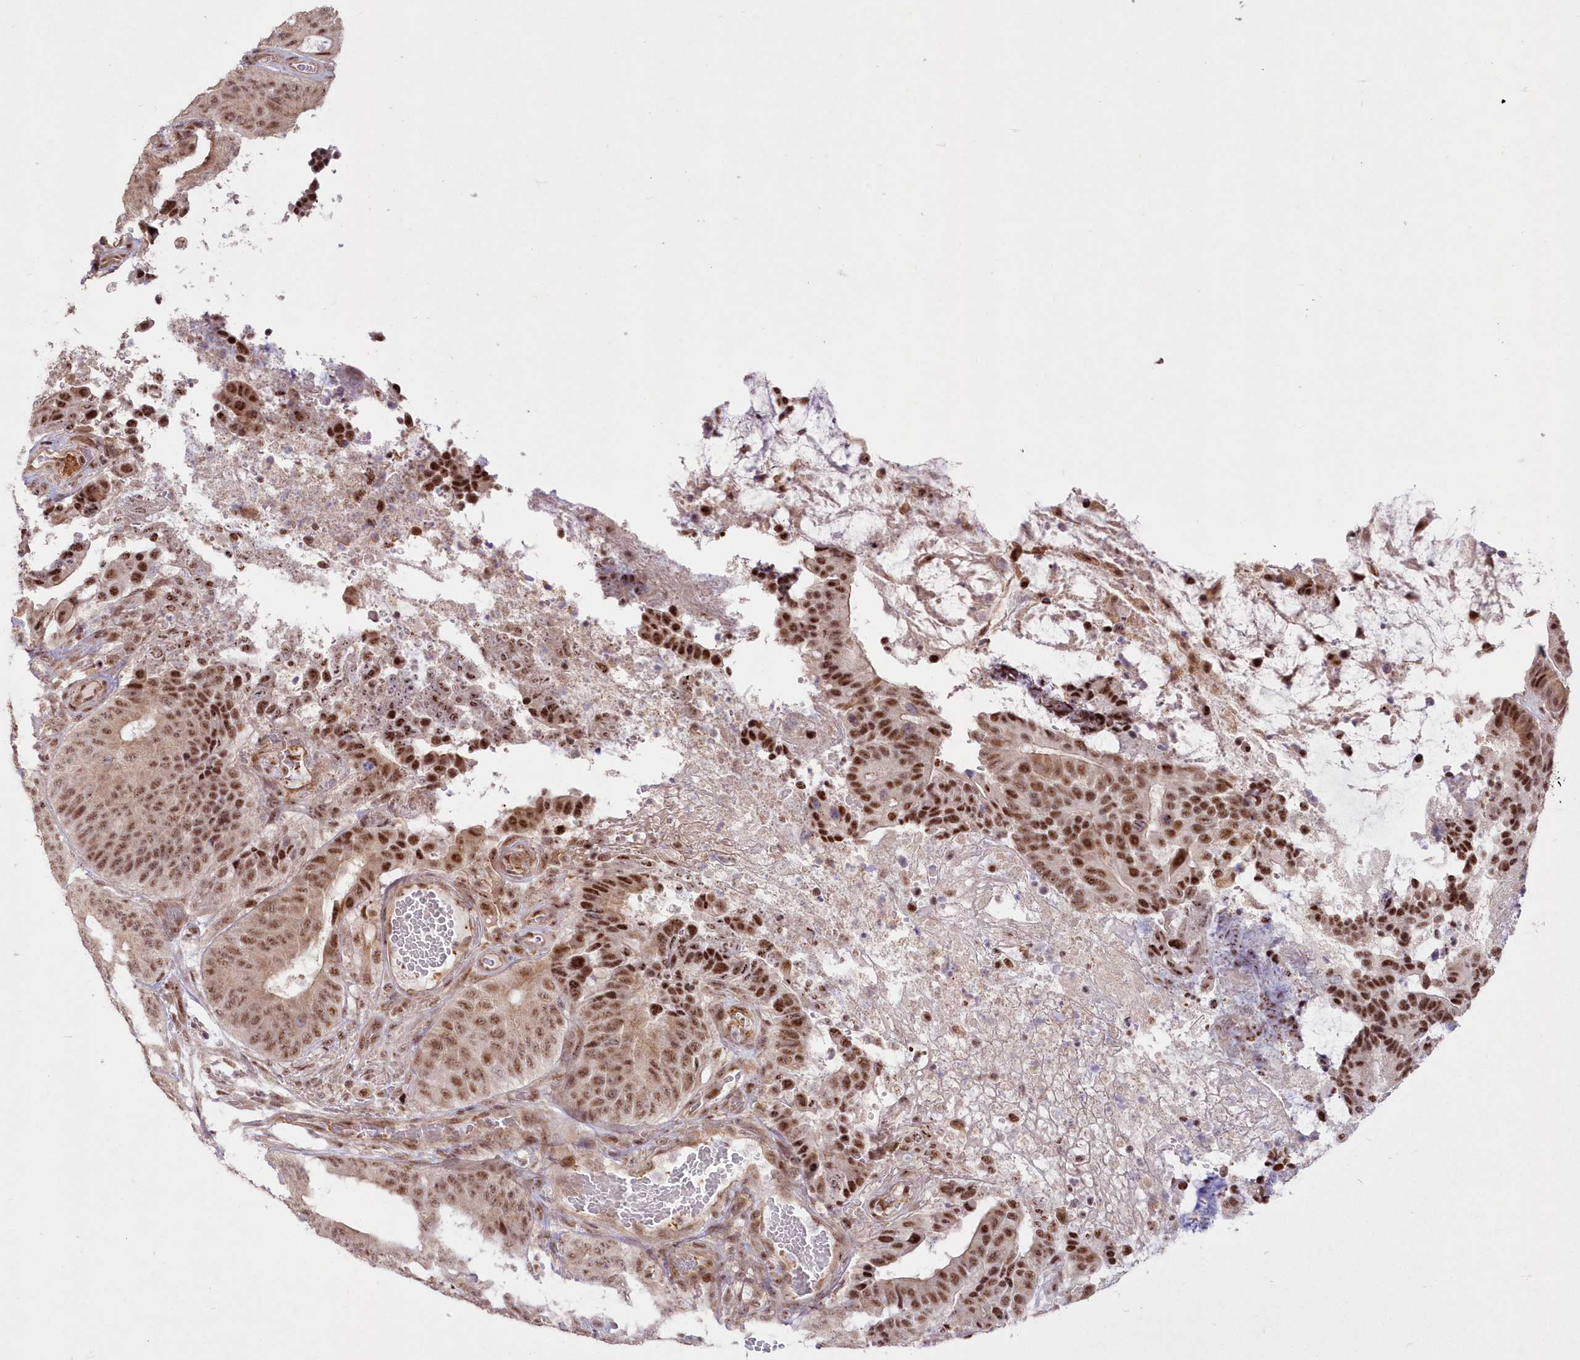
{"staining": {"intensity": "moderate", "quantity": ">75%", "location": "nuclear"}, "tissue": "colorectal cancer", "cell_type": "Tumor cells", "image_type": "cancer", "snomed": [{"axis": "morphology", "description": "Adenocarcinoma, NOS"}, {"axis": "topography", "description": "Colon"}], "caption": "Human colorectal cancer (adenocarcinoma) stained with a protein marker shows moderate staining in tumor cells.", "gene": "WBP1L", "patient": {"sex": "male", "age": 83}}